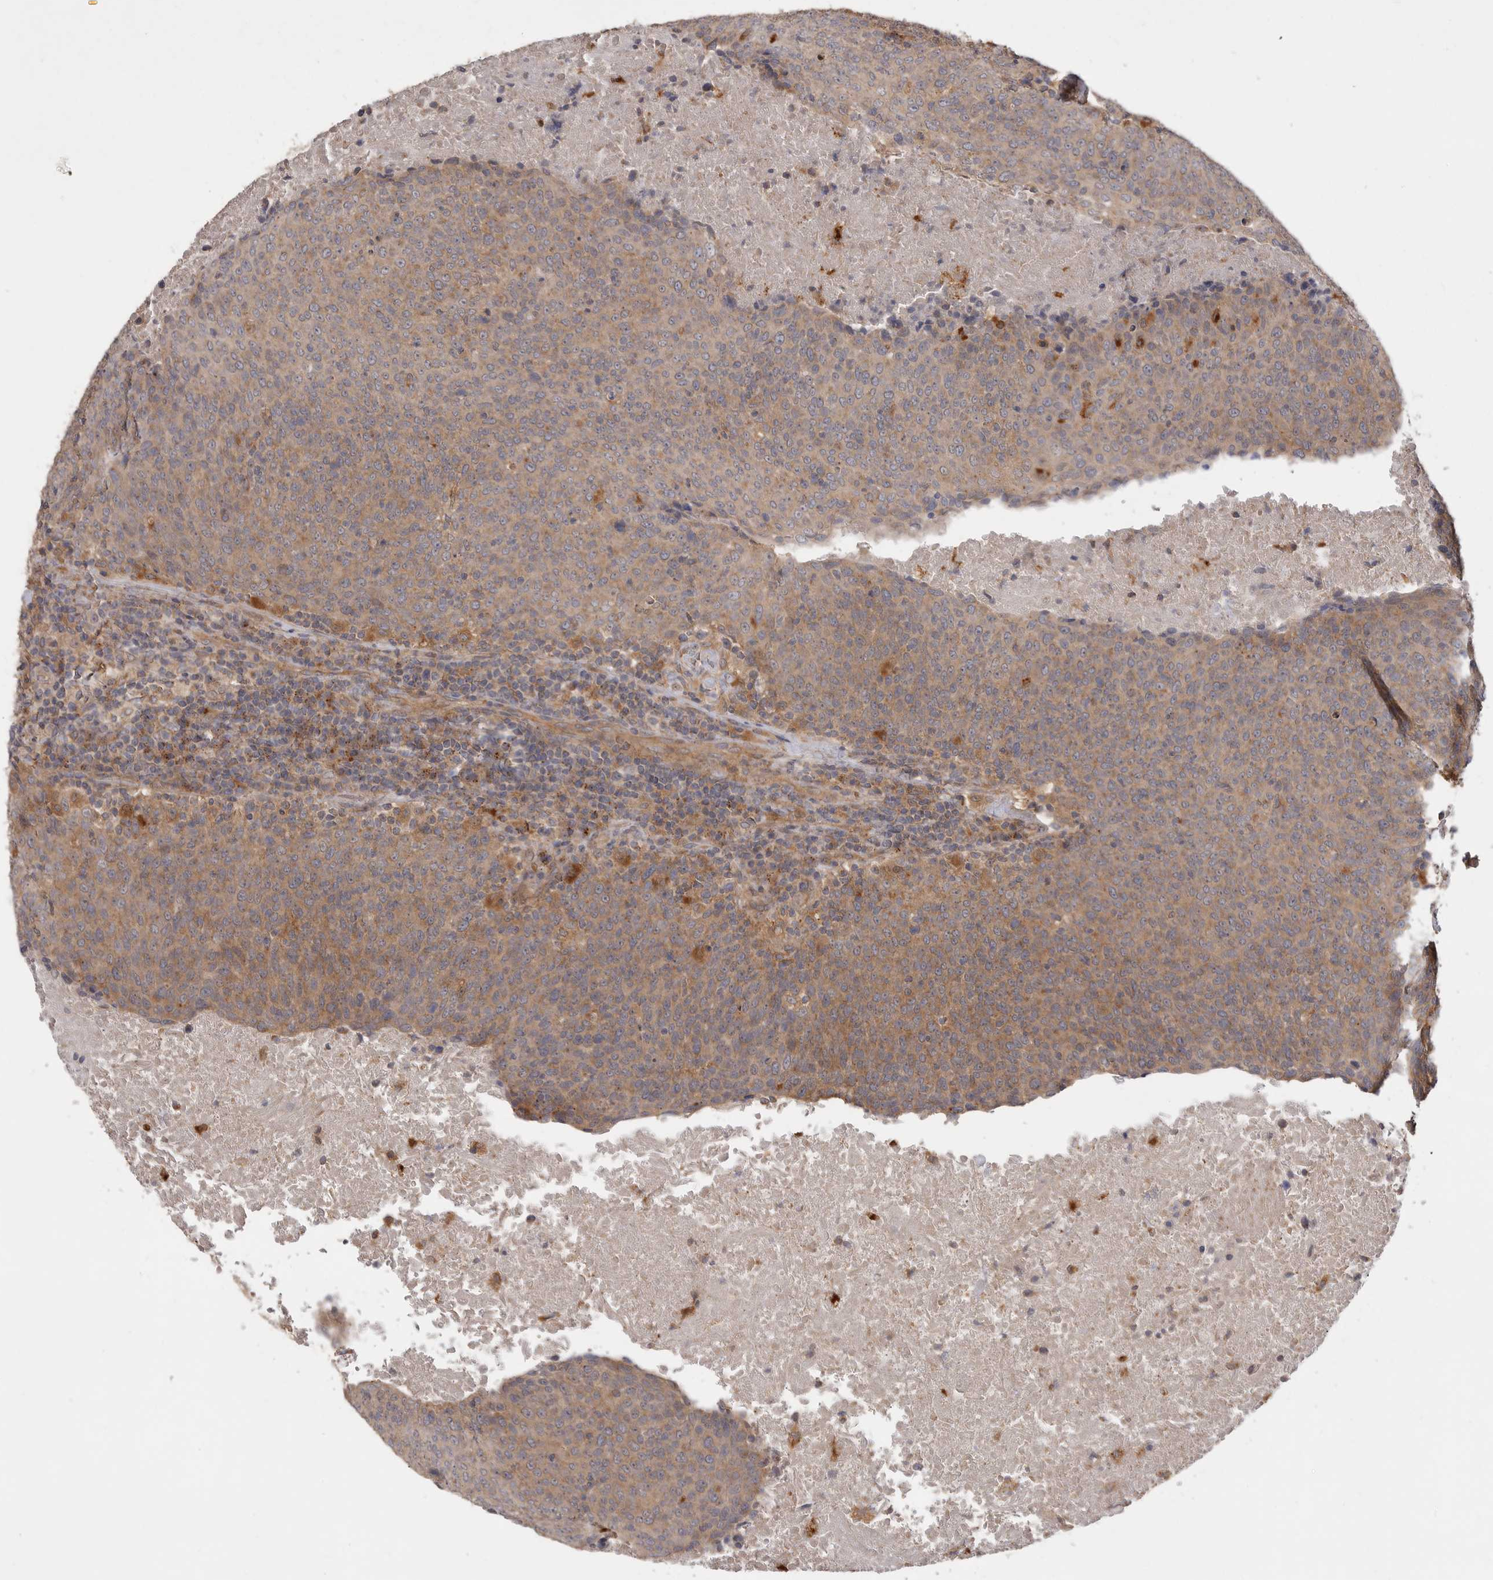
{"staining": {"intensity": "moderate", "quantity": ">75%", "location": "cytoplasmic/membranous"}, "tissue": "head and neck cancer", "cell_type": "Tumor cells", "image_type": "cancer", "snomed": [{"axis": "morphology", "description": "Squamous cell carcinoma, NOS"}, {"axis": "morphology", "description": "Squamous cell carcinoma, metastatic, NOS"}, {"axis": "topography", "description": "Lymph node"}, {"axis": "topography", "description": "Head-Neck"}], "caption": "Brown immunohistochemical staining in human head and neck cancer reveals moderate cytoplasmic/membranous staining in approximately >75% of tumor cells.", "gene": "ZNF232", "patient": {"sex": "male", "age": 62}}